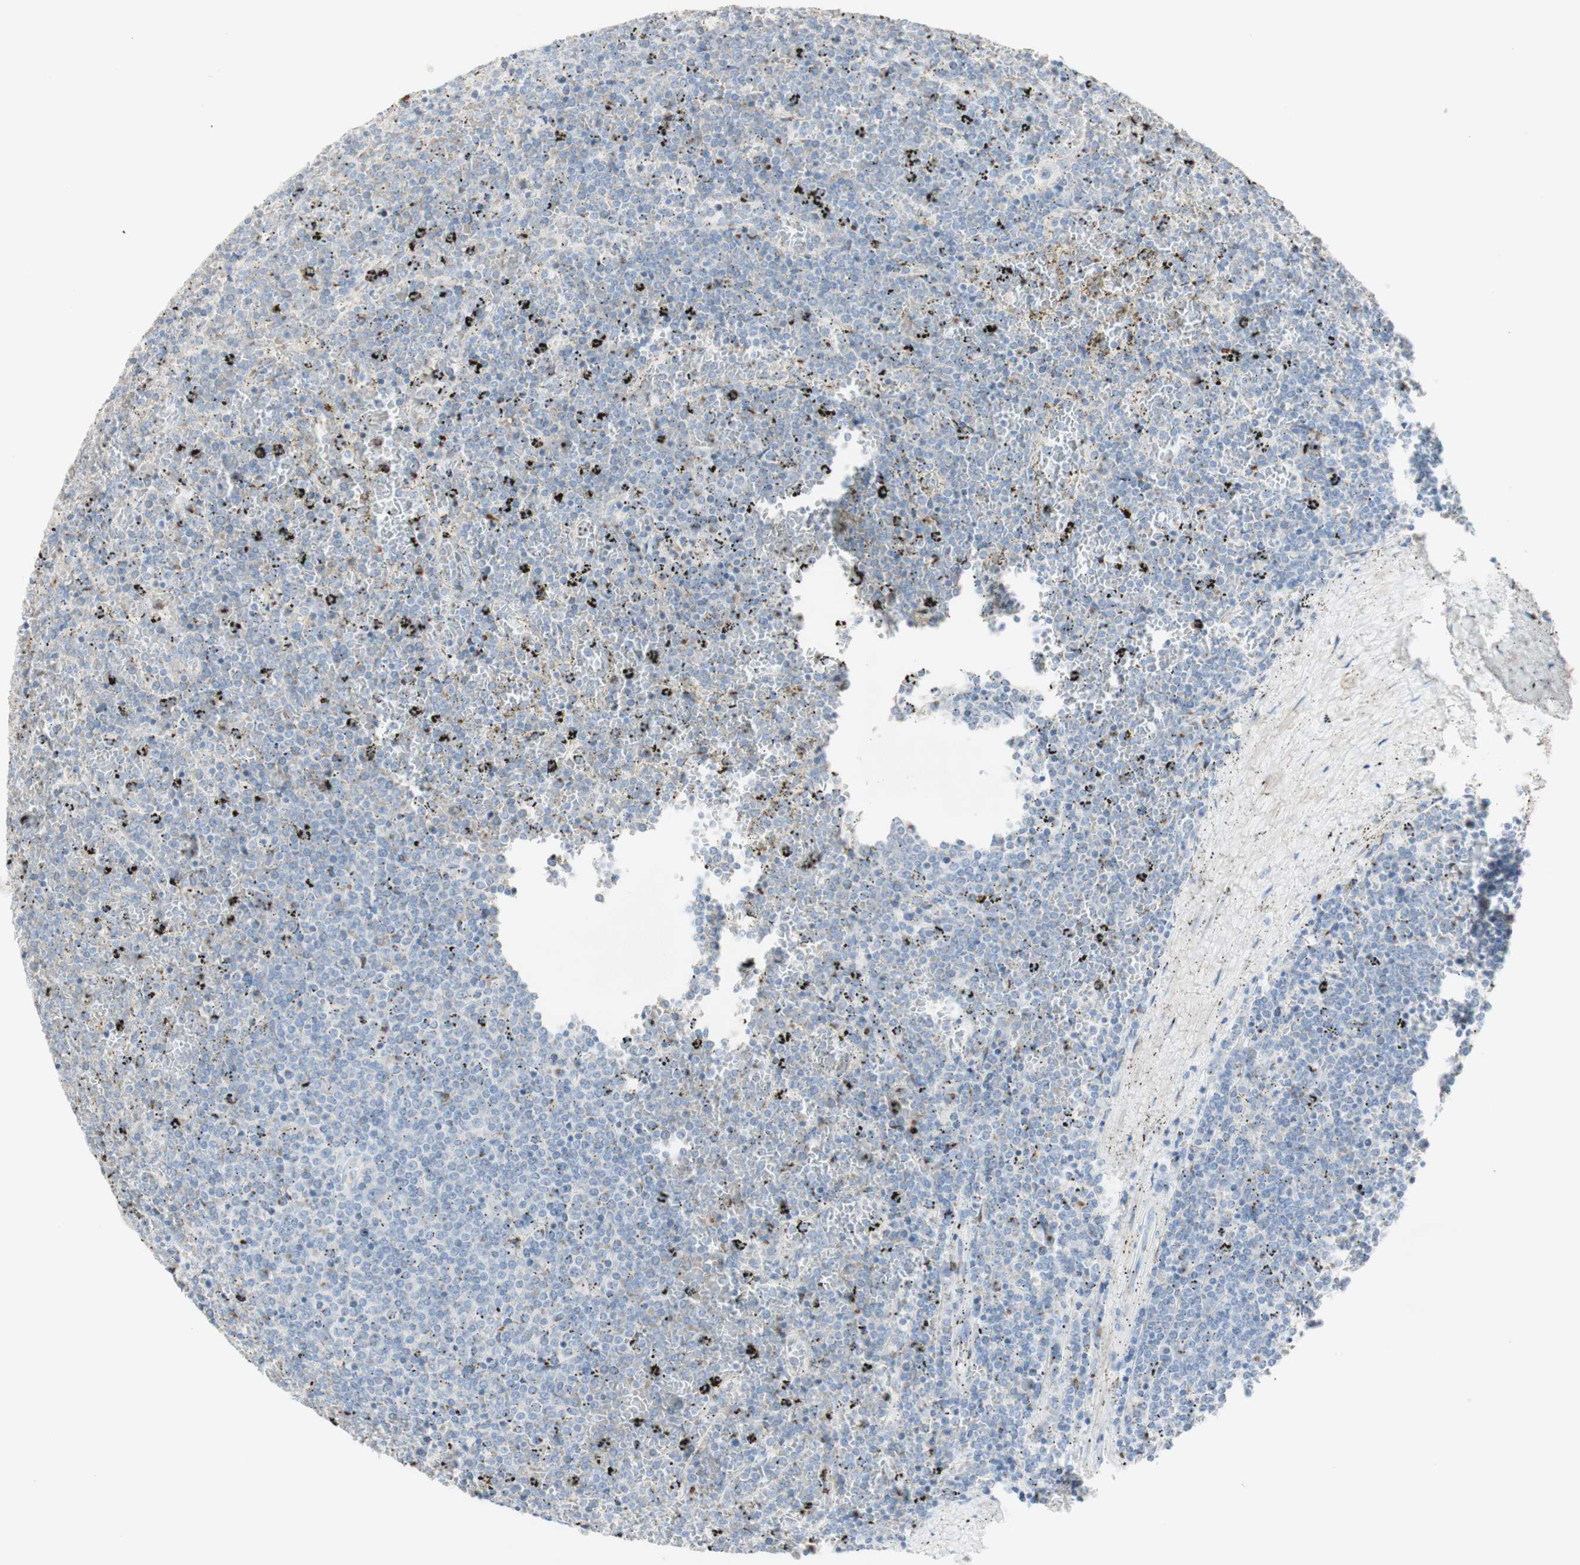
{"staining": {"intensity": "negative", "quantity": "none", "location": "none"}, "tissue": "lymphoma", "cell_type": "Tumor cells", "image_type": "cancer", "snomed": [{"axis": "morphology", "description": "Malignant lymphoma, non-Hodgkin's type, Low grade"}, {"axis": "topography", "description": "Spleen"}], "caption": "IHC micrograph of low-grade malignant lymphoma, non-Hodgkin's type stained for a protein (brown), which exhibits no staining in tumor cells.", "gene": "MANEA", "patient": {"sex": "female", "age": 77}}